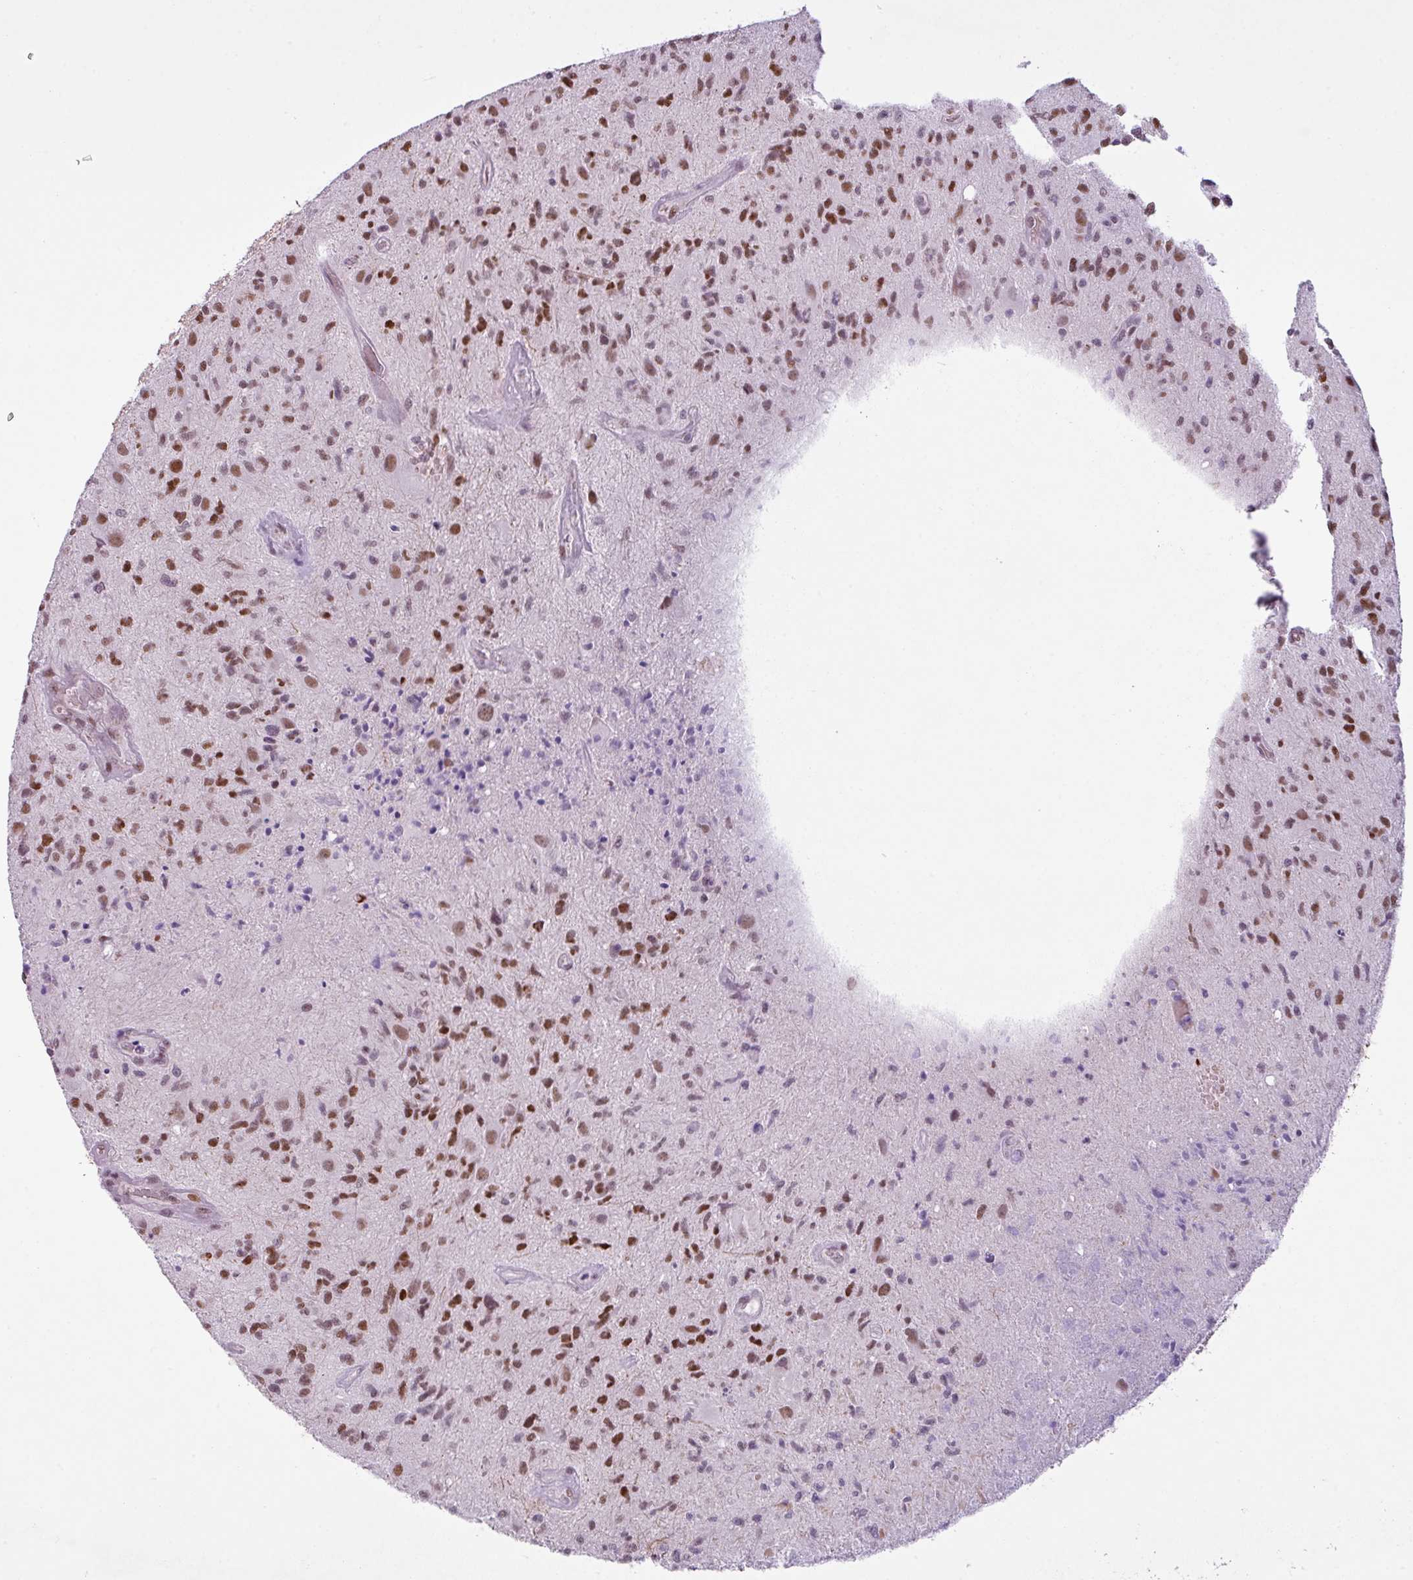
{"staining": {"intensity": "moderate", "quantity": "25%-75%", "location": "nuclear"}, "tissue": "glioma", "cell_type": "Tumor cells", "image_type": "cancer", "snomed": [{"axis": "morphology", "description": "Glioma, malignant, High grade"}, {"axis": "topography", "description": "Brain"}], "caption": "The photomicrograph shows immunohistochemical staining of high-grade glioma (malignant). There is moderate nuclear expression is identified in approximately 25%-75% of tumor cells.", "gene": "PRDM5", "patient": {"sex": "male", "age": 67}}